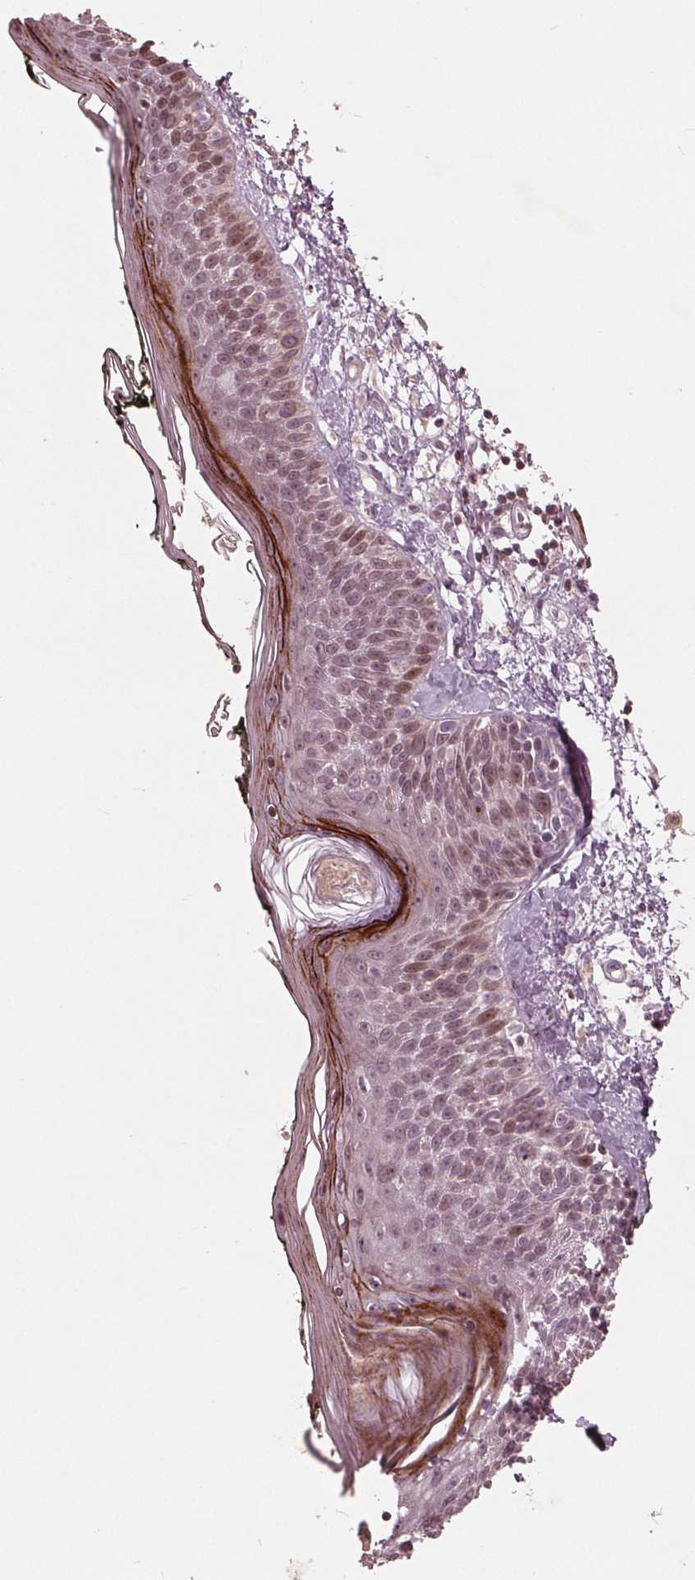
{"staining": {"intensity": "moderate", "quantity": "<25%", "location": "nuclear"}, "tissue": "skin", "cell_type": "Fibroblasts", "image_type": "normal", "snomed": [{"axis": "morphology", "description": "Normal tissue, NOS"}, {"axis": "topography", "description": "Skin"}], "caption": "Fibroblasts demonstrate low levels of moderate nuclear staining in approximately <25% of cells in benign human skin. (brown staining indicates protein expression, while blue staining denotes nuclei).", "gene": "NUP210", "patient": {"sex": "male", "age": 76}}